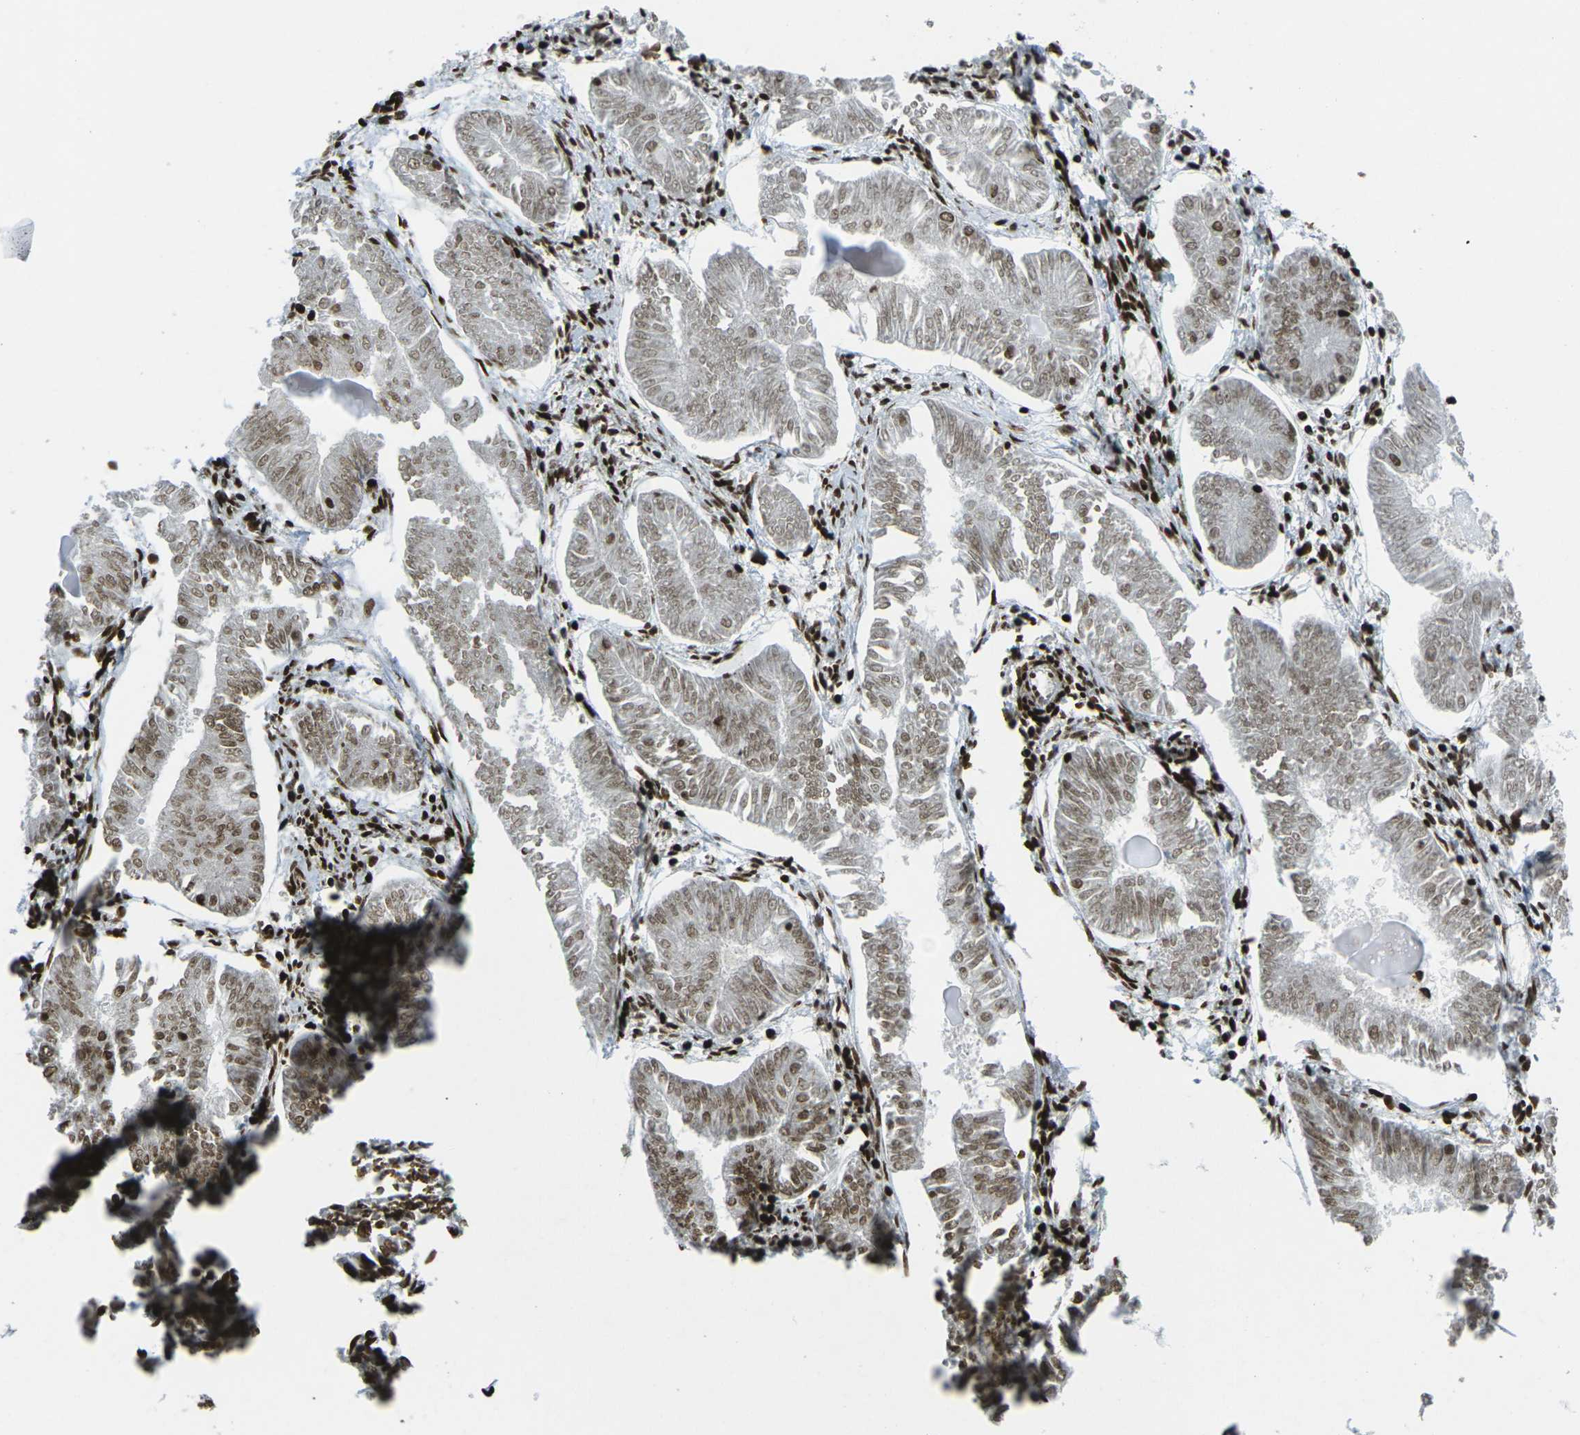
{"staining": {"intensity": "moderate", "quantity": ">75%", "location": "nuclear"}, "tissue": "endometrial cancer", "cell_type": "Tumor cells", "image_type": "cancer", "snomed": [{"axis": "morphology", "description": "Adenocarcinoma, NOS"}, {"axis": "topography", "description": "Endometrium"}], "caption": "Brown immunohistochemical staining in endometrial cancer (adenocarcinoma) reveals moderate nuclear staining in about >75% of tumor cells.", "gene": "EME1", "patient": {"sex": "female", "age": 53}}